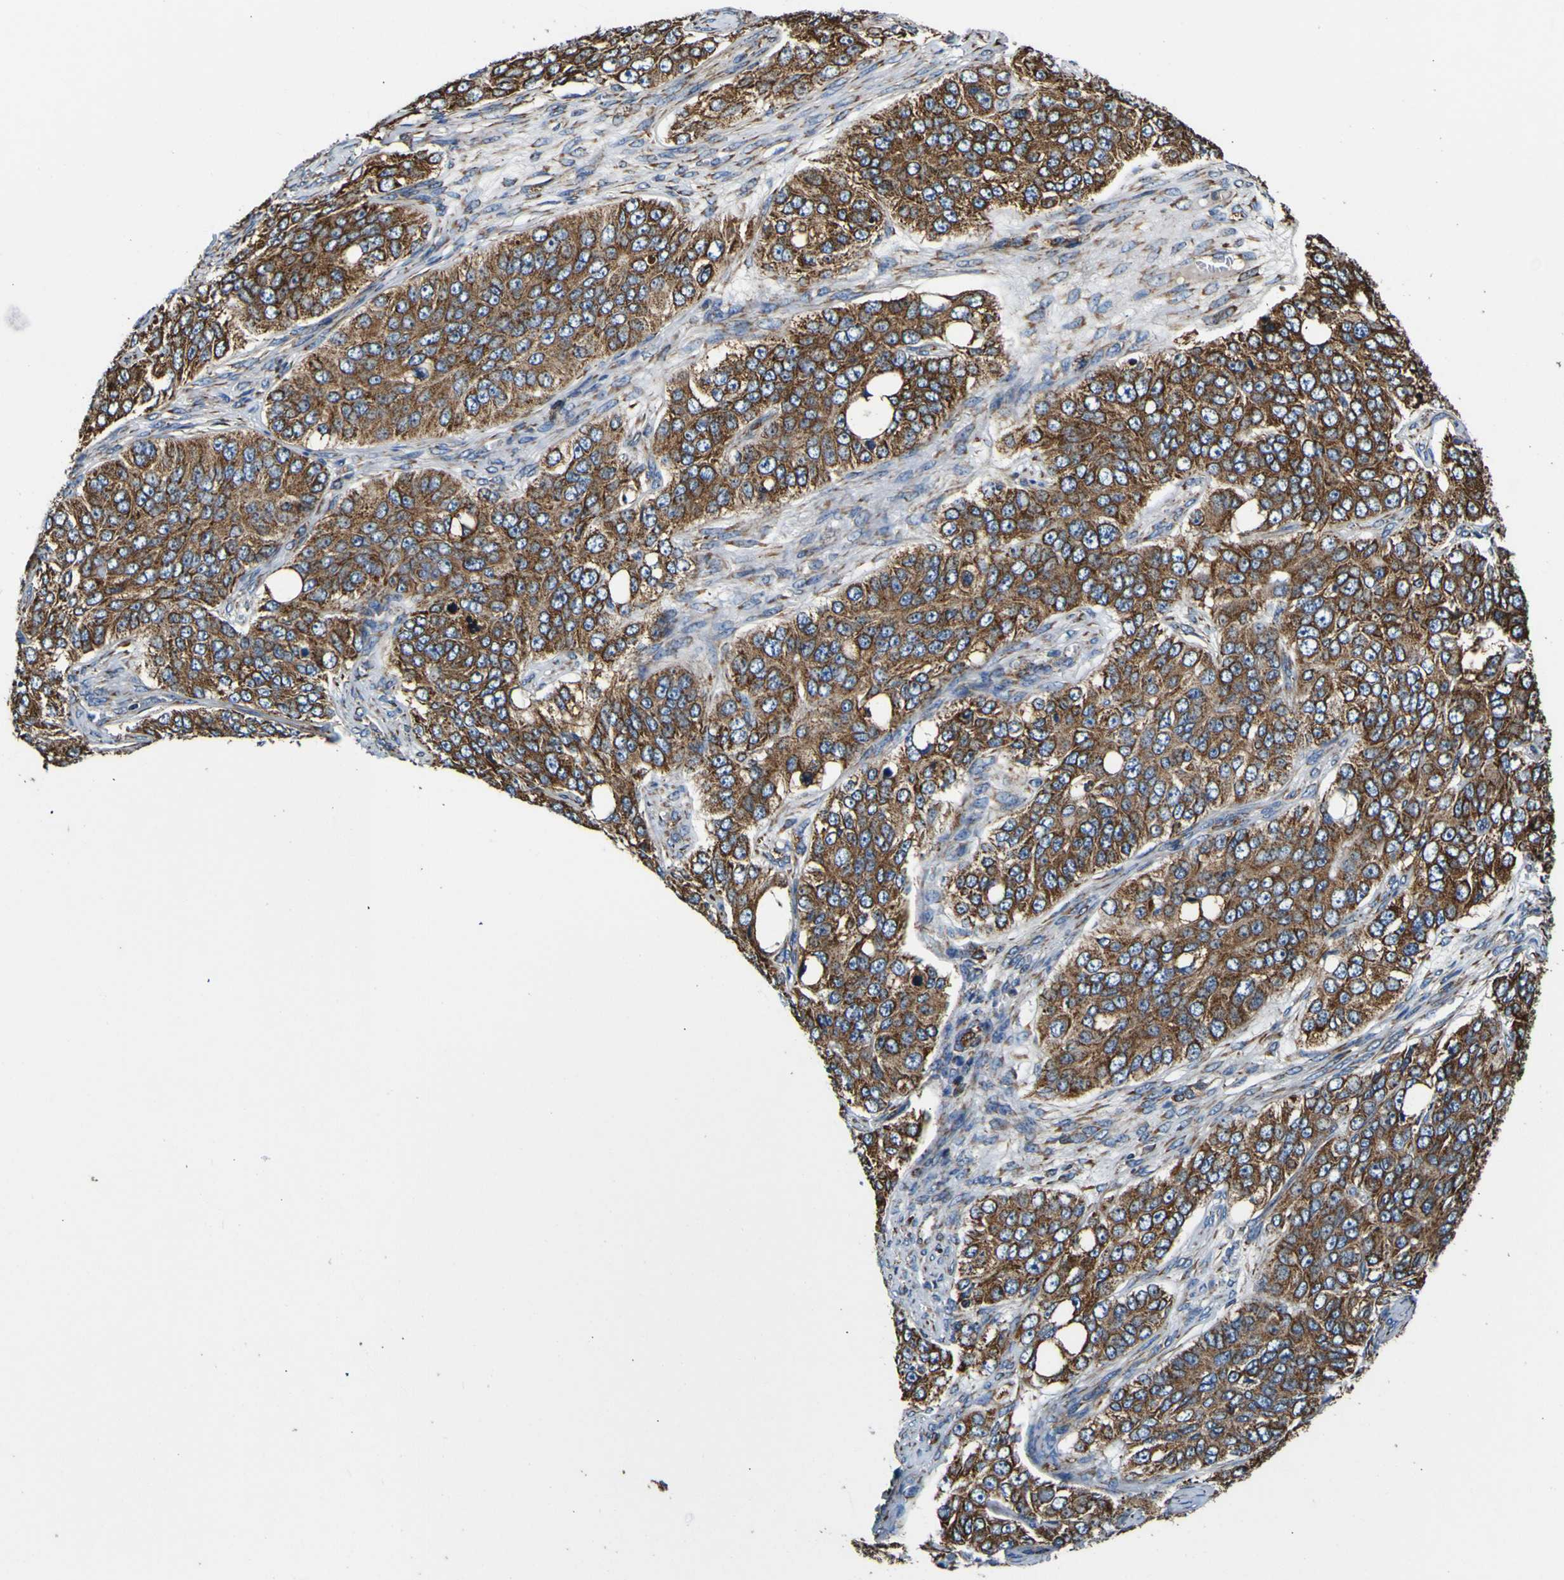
{"staining": {"intensity": "moderate", "quantity": ">75%", "location": "cytoplasmic/membranous"}, "tissue": "ovarian cancer", "cell_type": "Tumor cells", "image_type": "cancer", "snomed": [{"axis": "morphology", "description": "Carcinoma, endometroid"}, {"axis": "topography", "description": "Ovary"}], "caption": "Protein expression analysis of ovarian cancer (endometroid carcinoma) displays moderate cytoplasmic/membranous positivity in about >75% of tumor cells.", "gene": "INPP5A", "patient": {"sex": "female", "age": 51}}